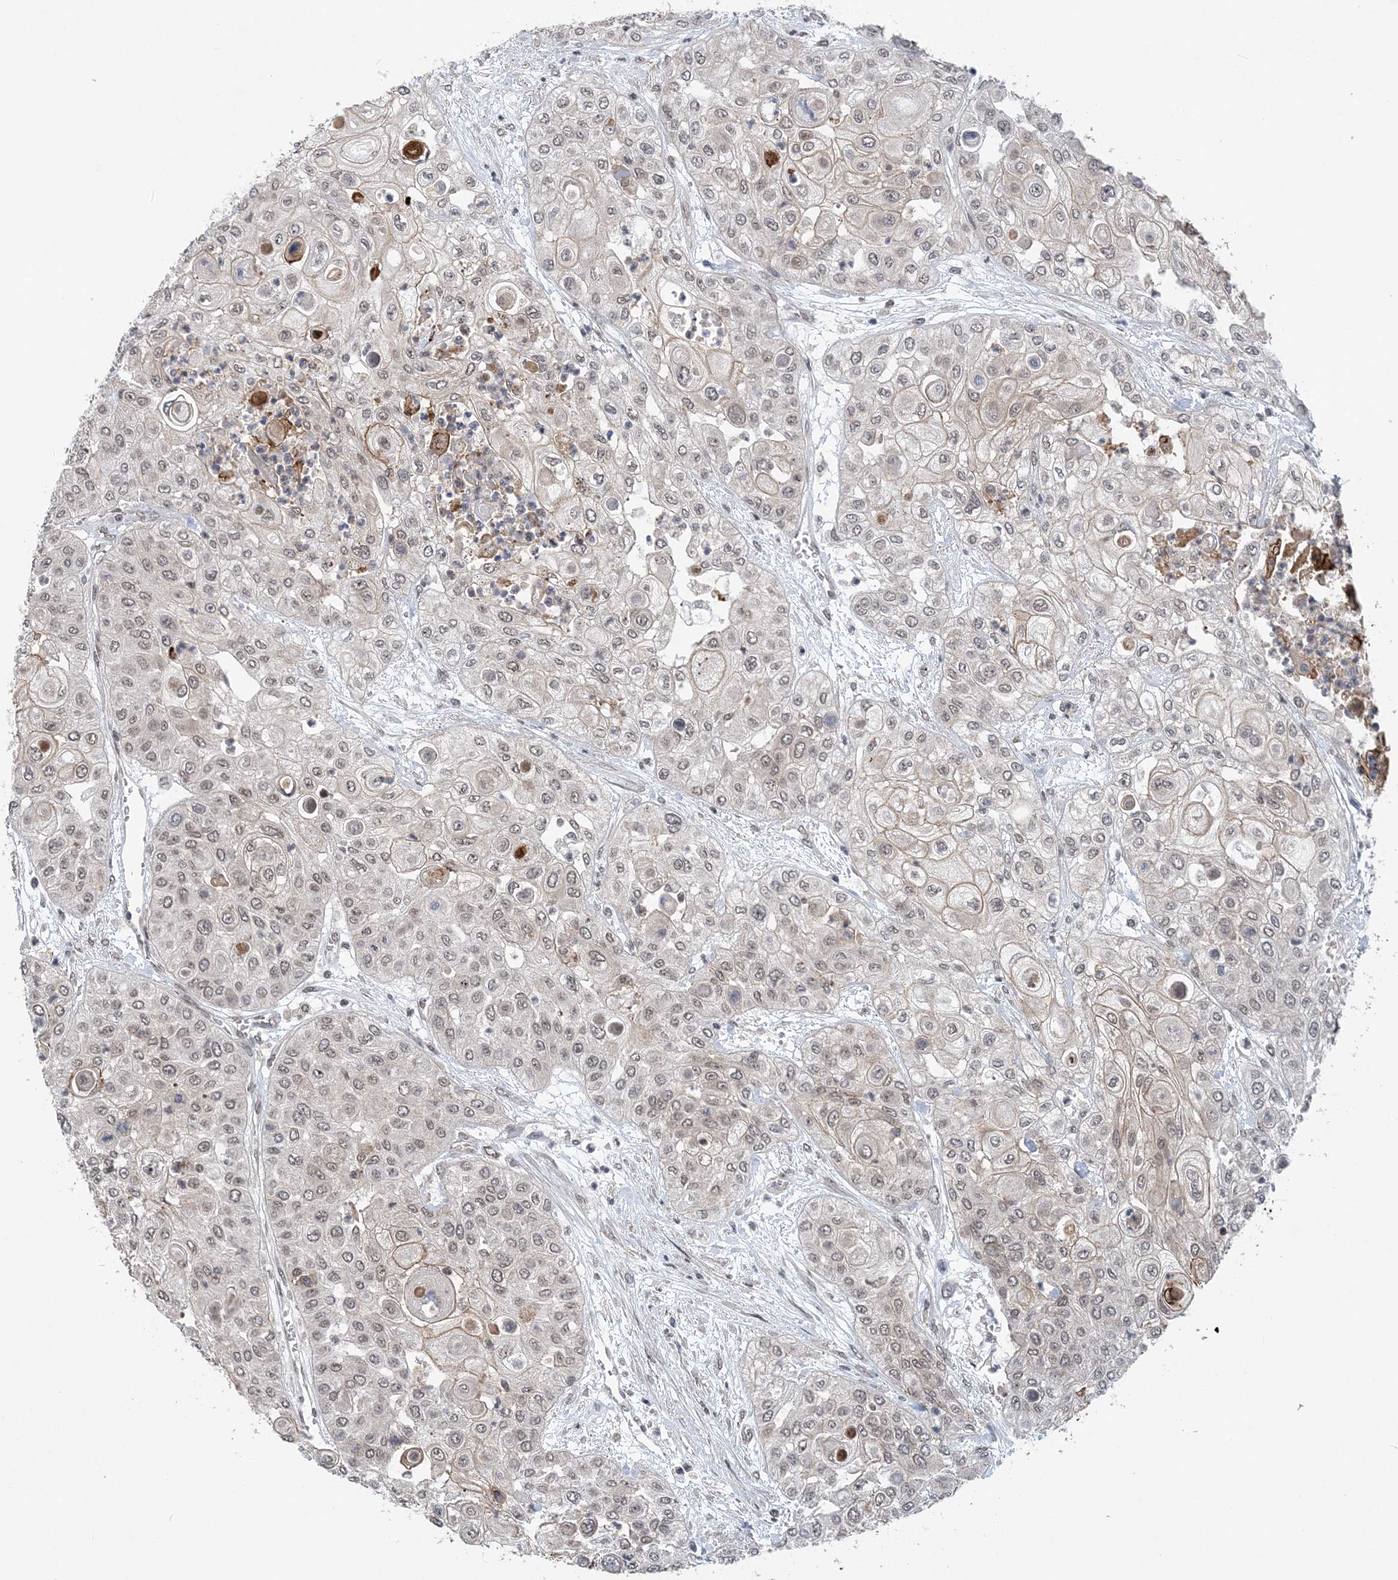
{"staining": {"intensity": "weak", "quantity": ">75%", "location": "cytoplasmic/membranous,nuclear"}, "tissue": "urothelial cancer", "cell_type": "Tumor cells", "image_type": "cancer", "snomed": [{"axis": "morphology", "description": "Urothelial carcinoma, High grade"}, {"axis": "topography", "description": "Urinary bladder"}], "caption": "An image of urothelial cancer stained for a protein displays weak cytoplasmic/membranous and nuclear brown staining in tumor cells.", "gene": "CCDC152", "patient": {"sex": "female", "age": 79}}